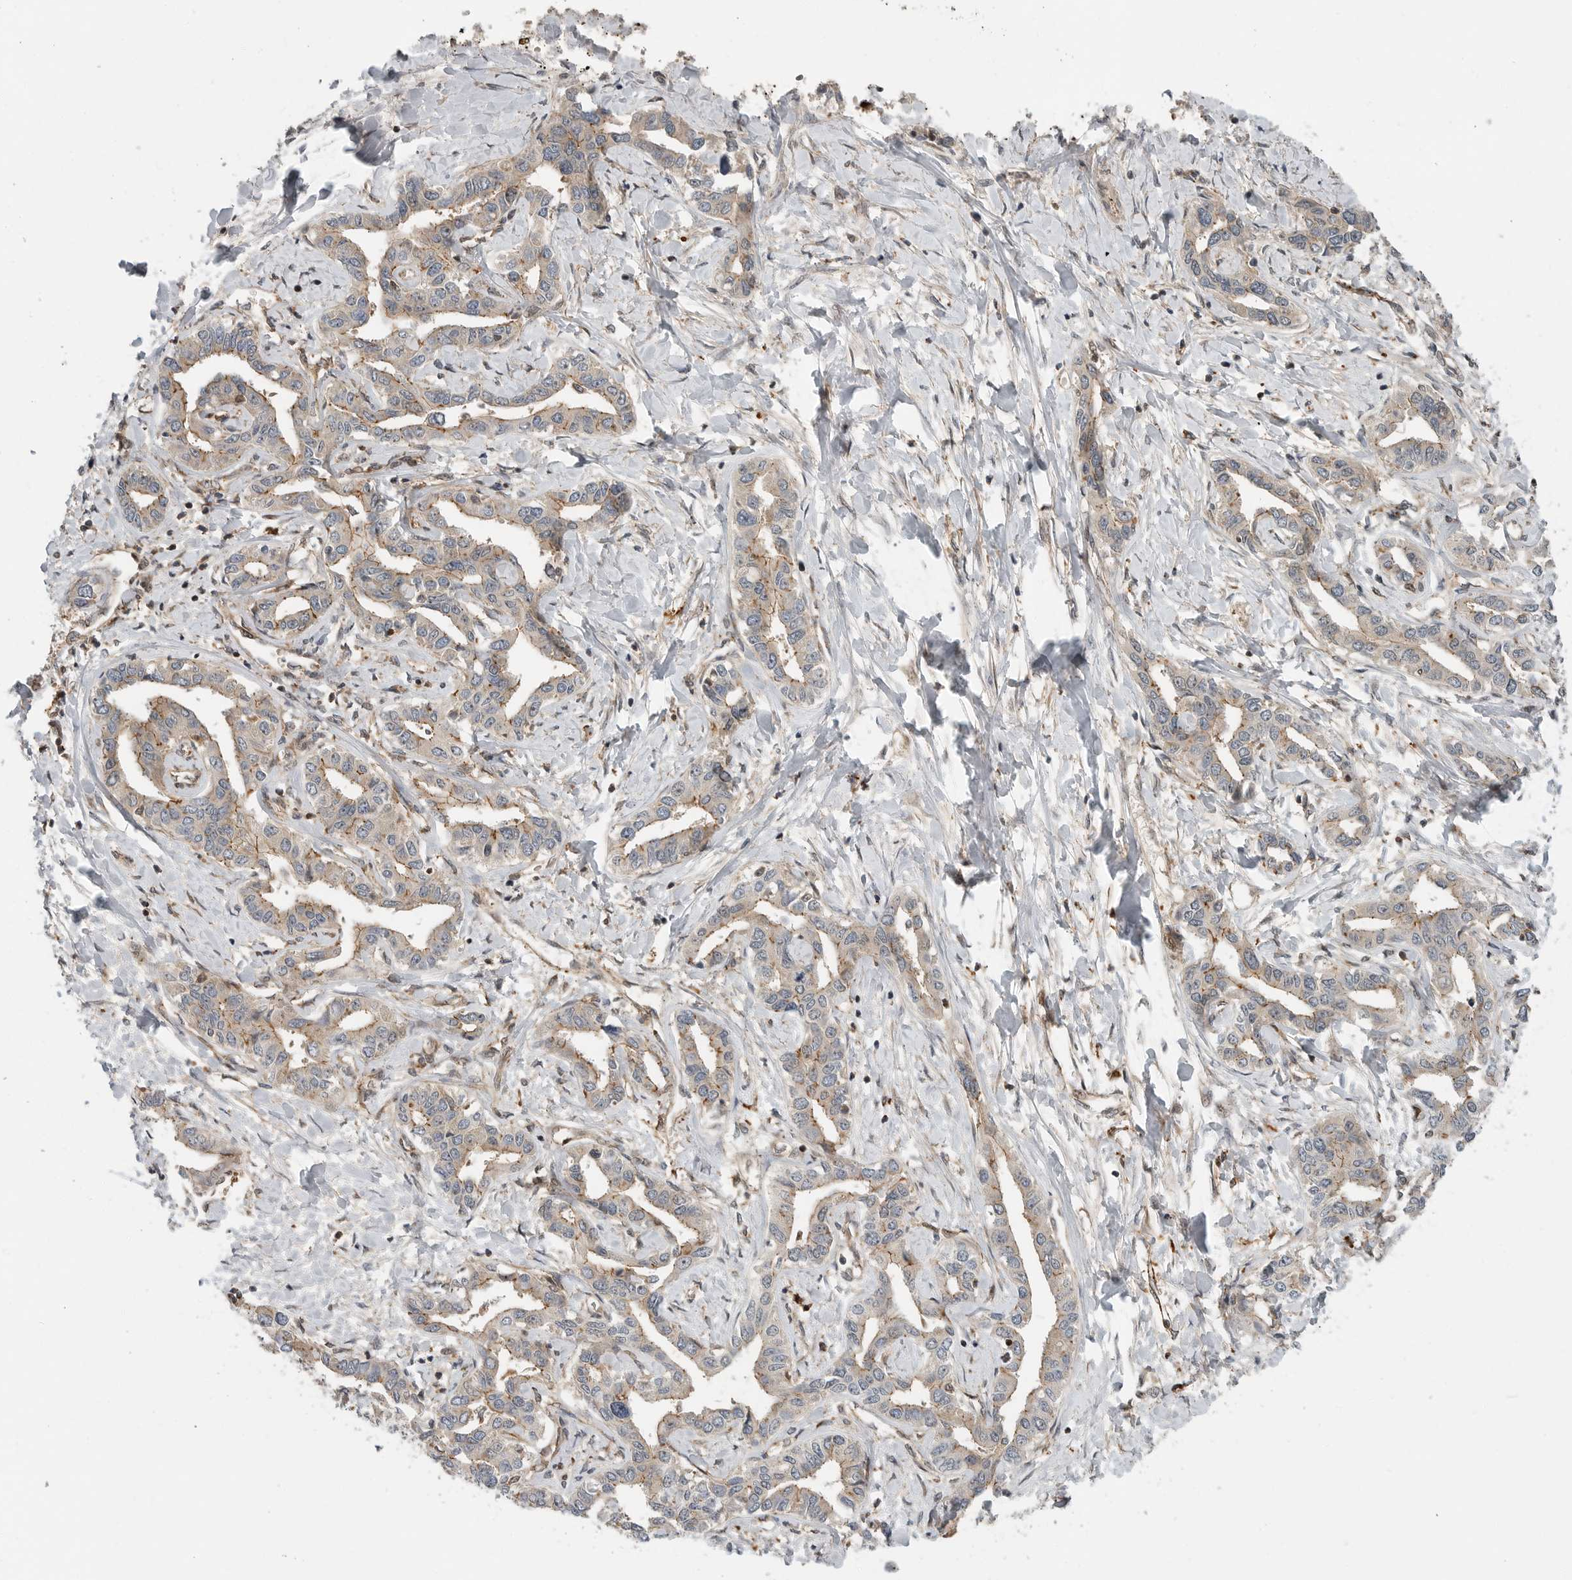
{"staining": {"intensity": "weak", "quantity": "25%-75%", "location": "cytoplasmic/membranous"}, "tissue": "liver cancer", "cell_type": "Tumor cells", "image_type": "cancer", "snomed": [{"axis": "morphology", "description": "Cholangiocarcinoma"}, {"axis": "topography", "description": "Liver"}], "caption": "Immunohistochemistry micrograph of neoplastic tissue: human liver cancer stained using immunohistochemistry shows low levels of weak protein expression localized specifically in the cytoplasmic/membranous of tumor cells, appearing as a cytoplasmic/membranous brown color.", "gene": "STRAP", "patient": {"sex": "male", "age": 59}}